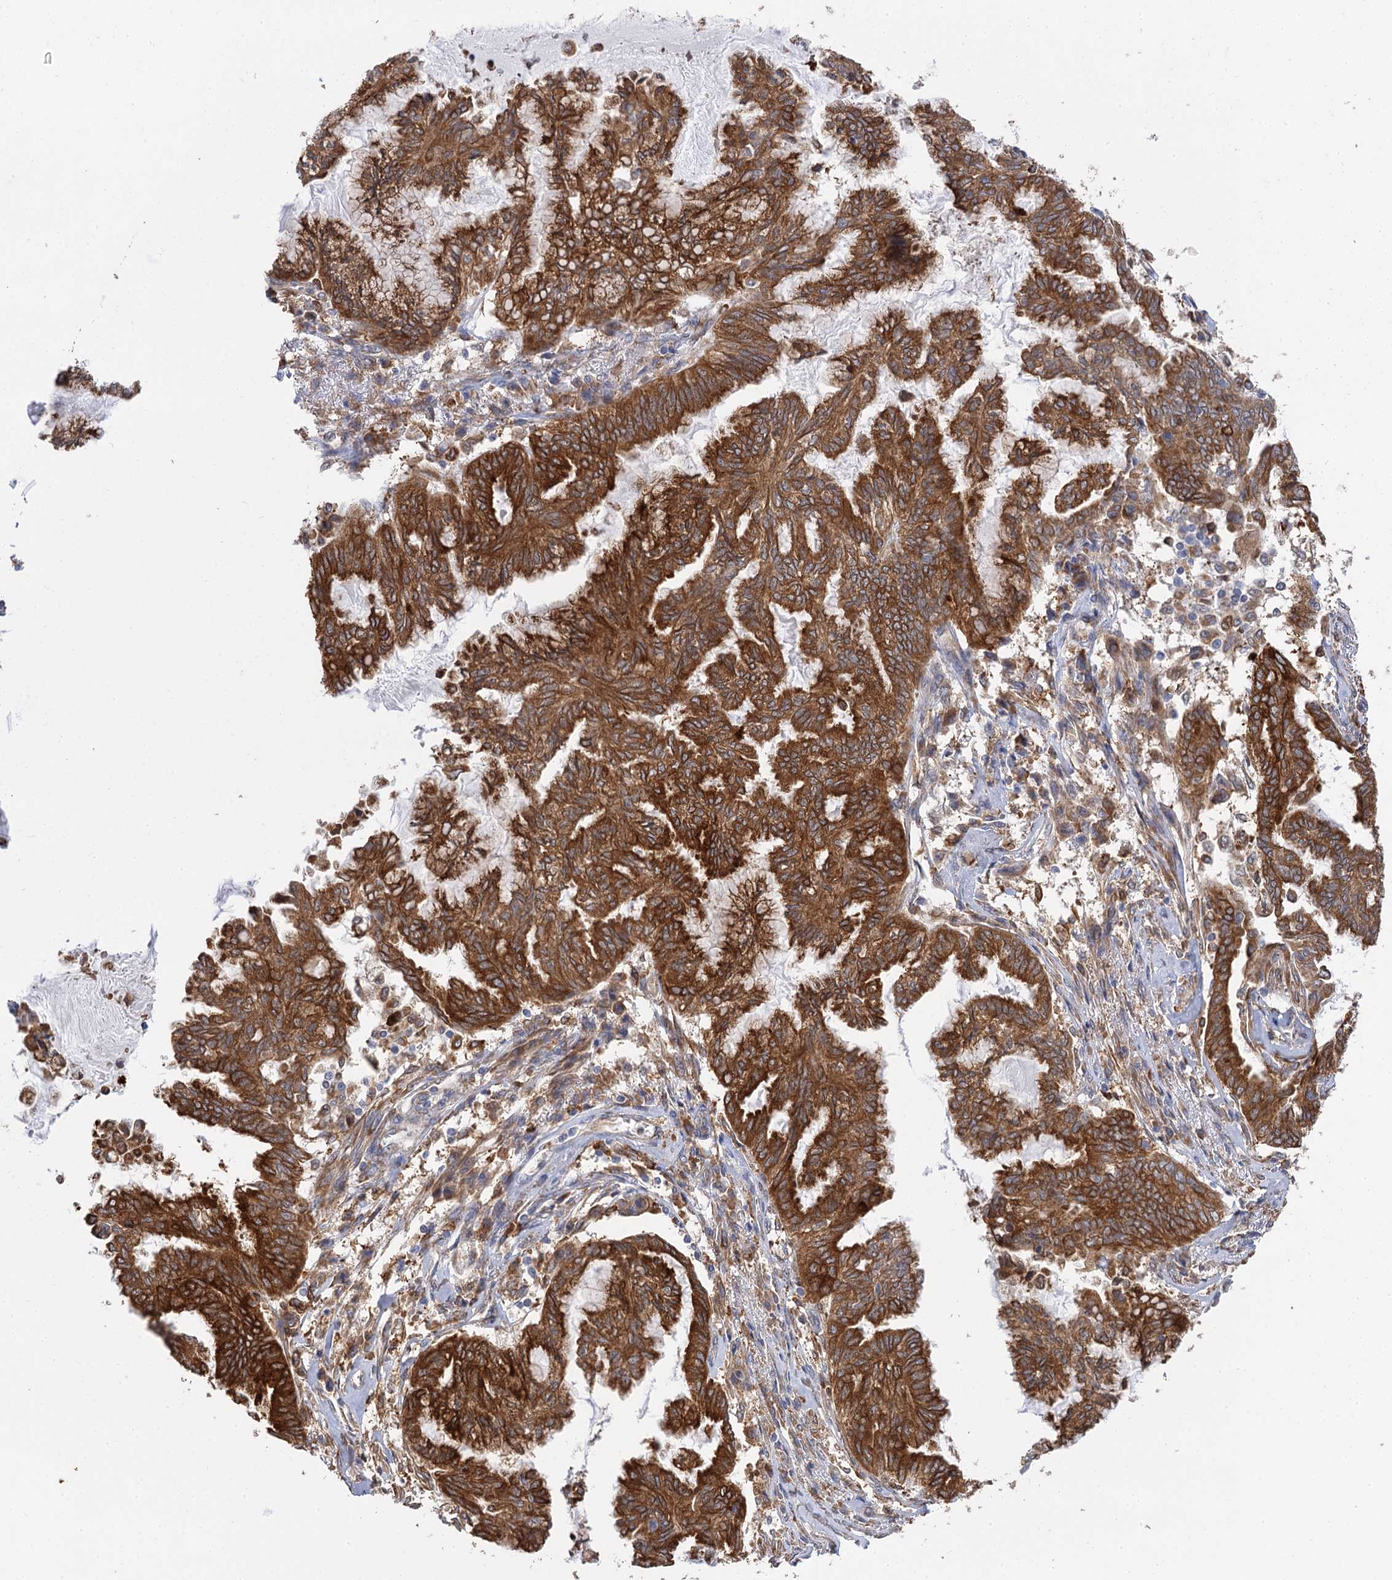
{"staining": {"intensity": "strong", "quantity": ">75%", "location": "cytoplasmic/membranous"}, "tissue": "endometrial cancer", "cell_type": "Tumor cells", "image_type": "cancer", "snomed": [{"axis": "morphology", "description": "Adenocarcinoma, NOS"}, {"axis": "topography", "description": "Endometrium"}], "caption": "A high amount of strong cytoplasmic/membranous staining is appreciated in about >75% of tumor cells in endometrial adenocarcinoma tissue. The staining was performed using DAB (3,3'-diaminobenzidine), with brown indicating positive protein expression. Nuclei are stained blue with hematoxylin.", "gene": "PPIP5K2", "patient": {"sex": "female", "age": 86}}